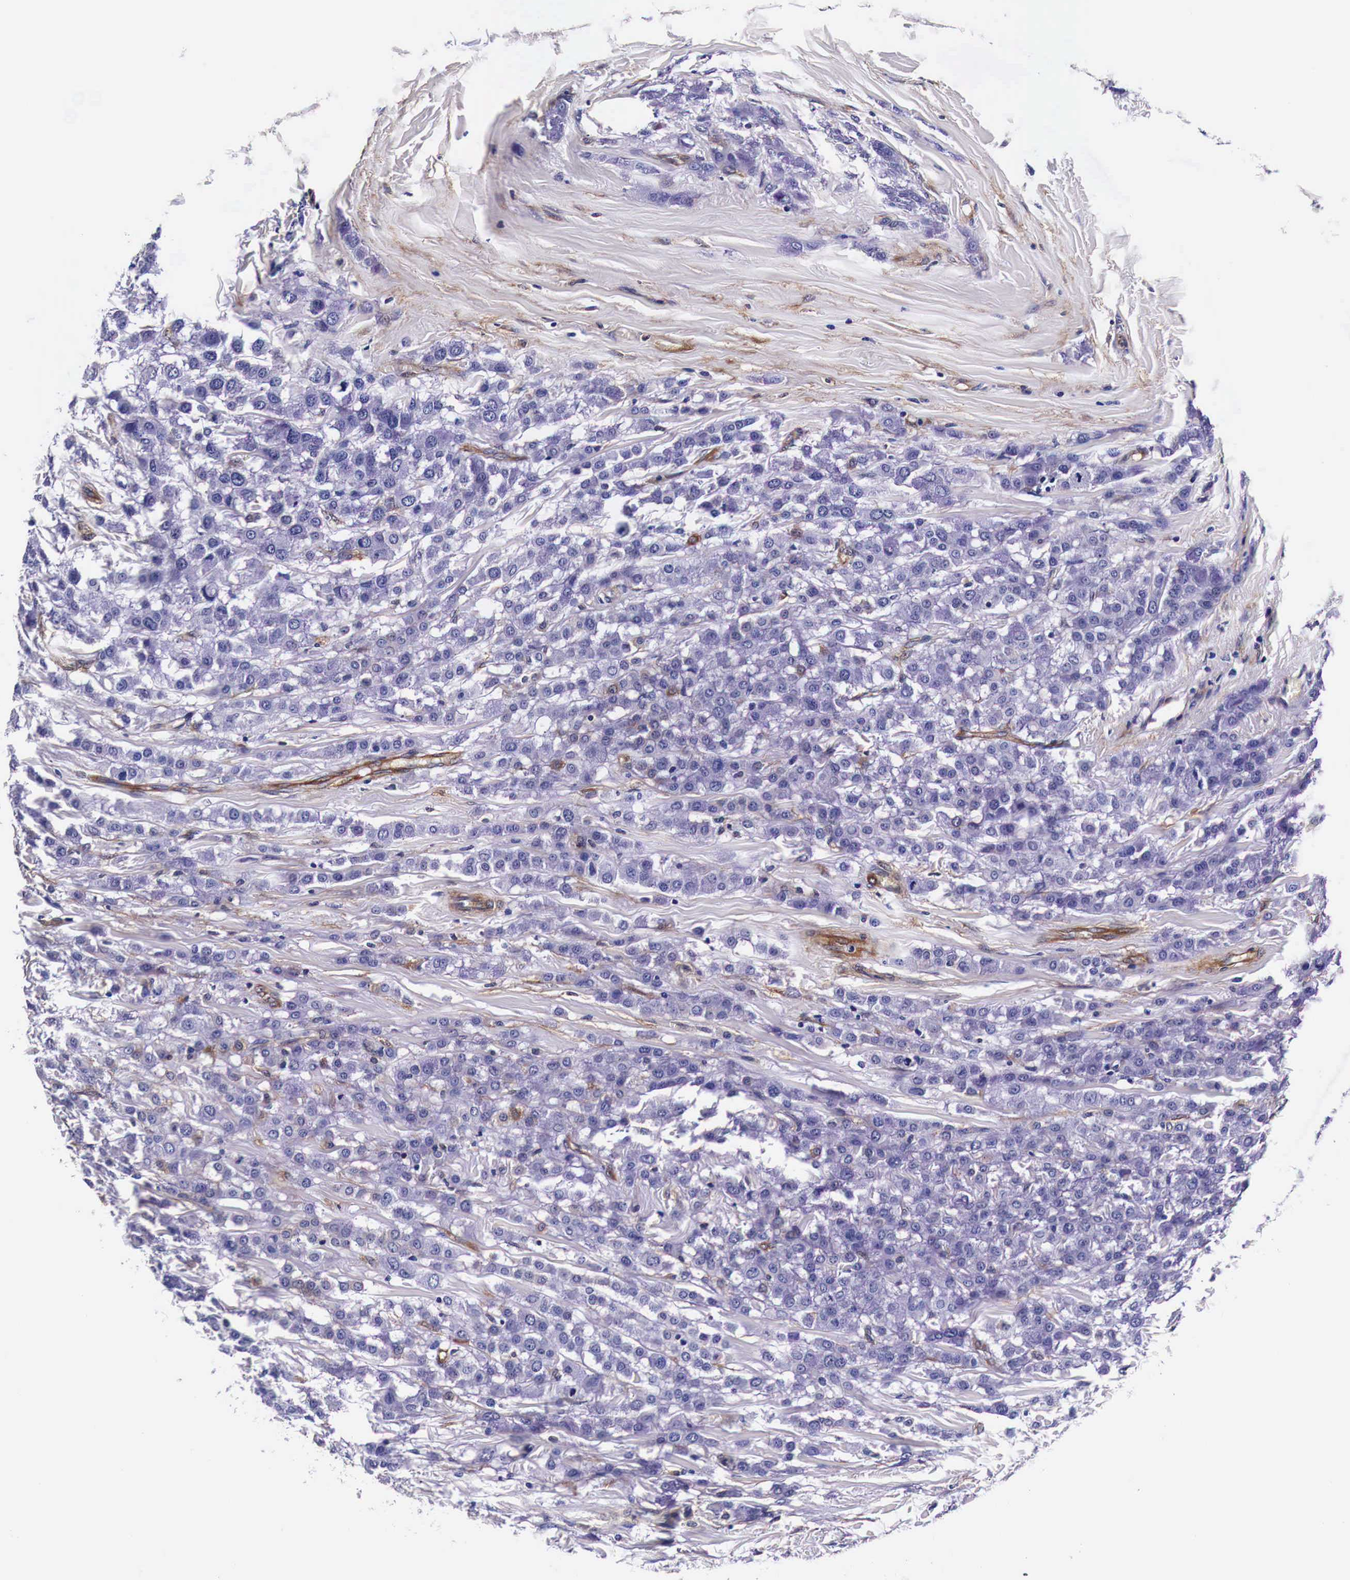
{"staining": {"intensity": "moderate", "quantity": "<25%", "location": "cytoplasmic/membranous"}, "tissue": "breast cancer", "cell_type": "Tumor cells", "image_type": "cancer", "snomed": [{"axis": "morphology", "description": "Lobular carcinoma"}, {"axis": "topography", "description": "Breast"}], "caption": "A micrograph of human breast lobular carcinoma stained for a protein demonstrates moderate cytoplasmic/membranous brown staining in tumor cells. (DAB (3,3'-diaminobenzidine) IHC with brightfield microscopy, high magnification).", "gene": "HSPB1", "patient": {"sex": "female", "age": 85}}